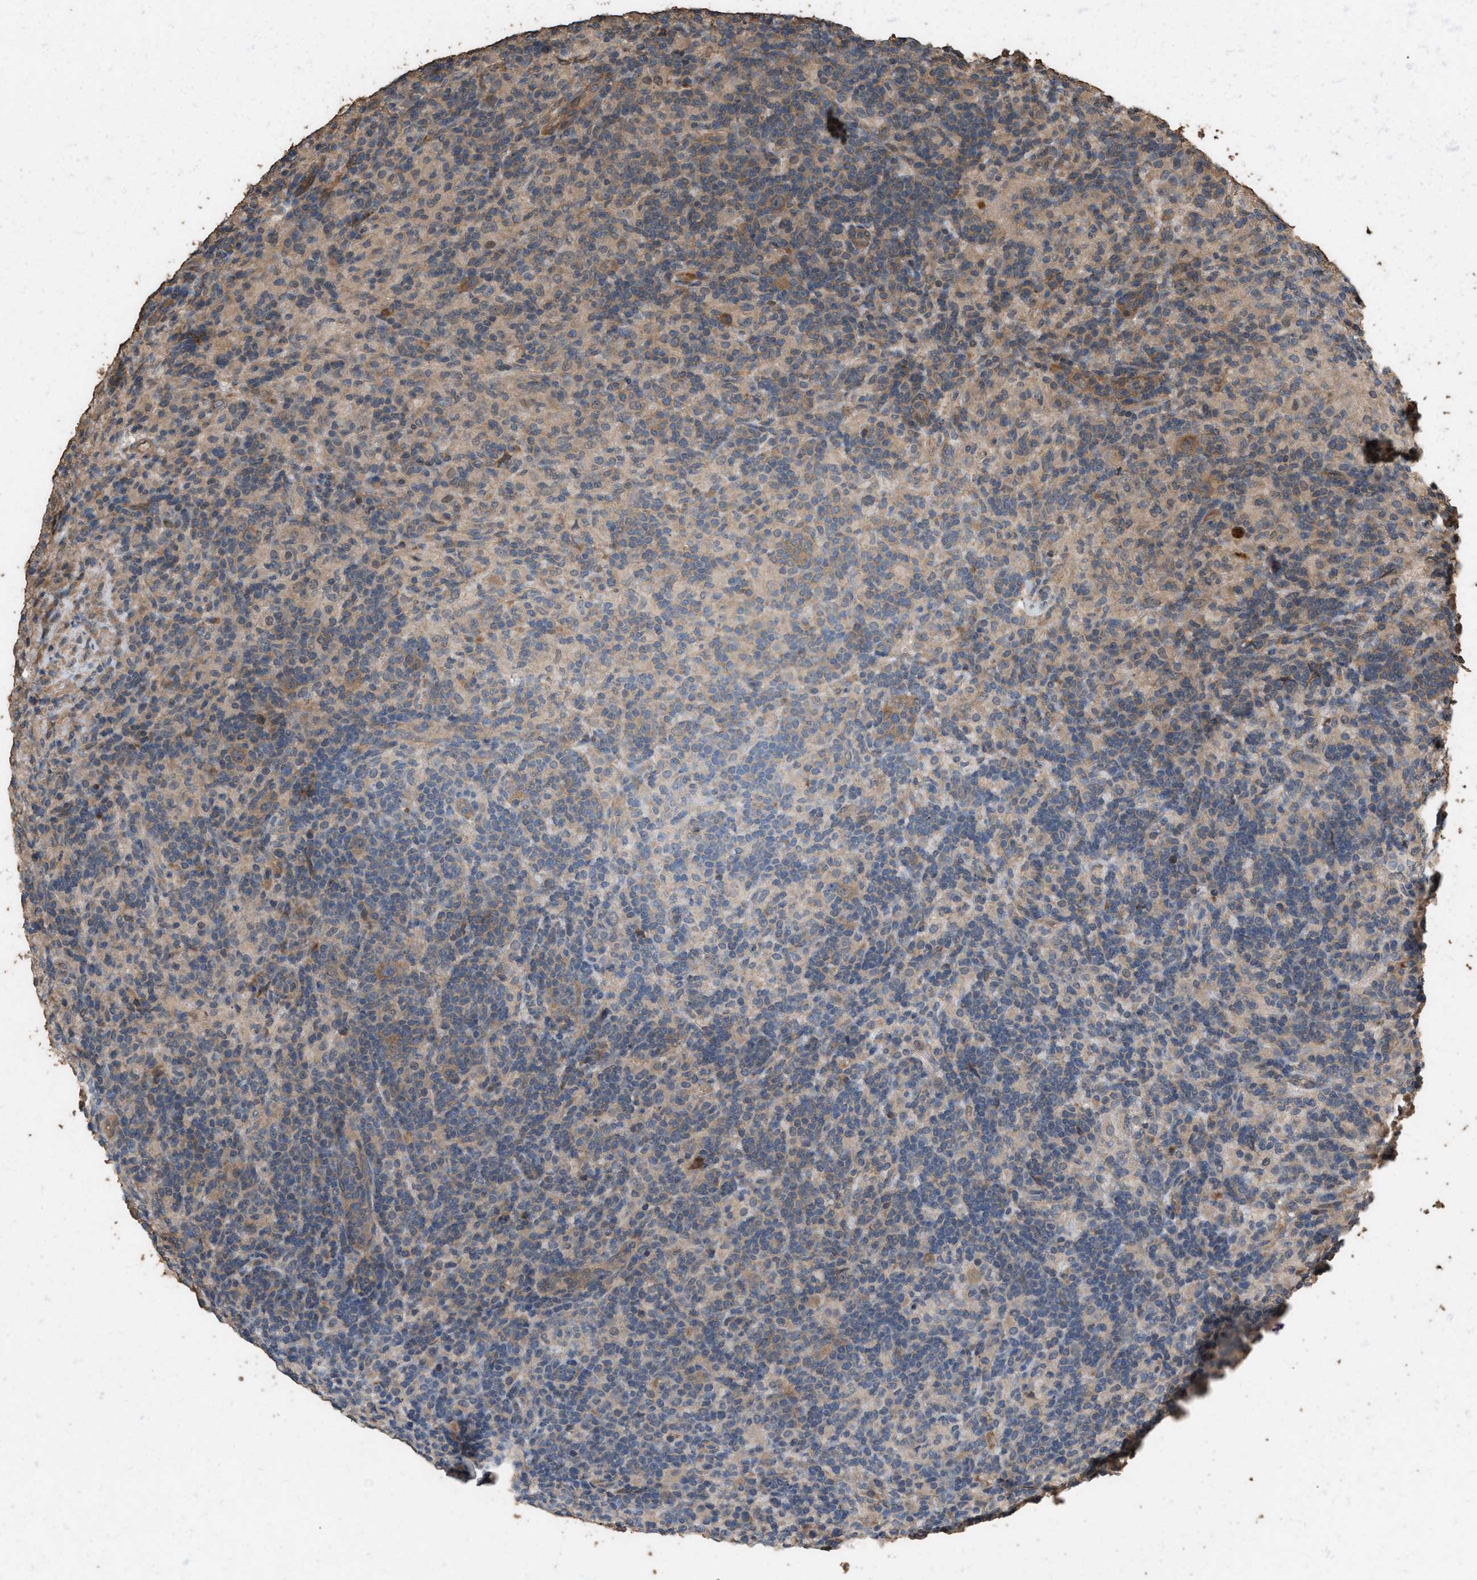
{"staining": {"intensity": "weak", "quantity": ">75%", "location": "cytoplasmic/membranous"}, "tissue": "lymphoma", "cell_type": "Tumor cells", "image_type": "cancer", "snomed": [{"axis": "morphology", "description": "Hodgkin's disease, NOS"}, {"axis": "topography", "description": "Lymph node"}], "caption": "Brown immunohistochemical staining in human lymphoma shows weak cytoplasmic/membranous staining in about >75% of tumor cells.", "gene": "DCAF7", "patient": {"sex": "male", "age": 70}}